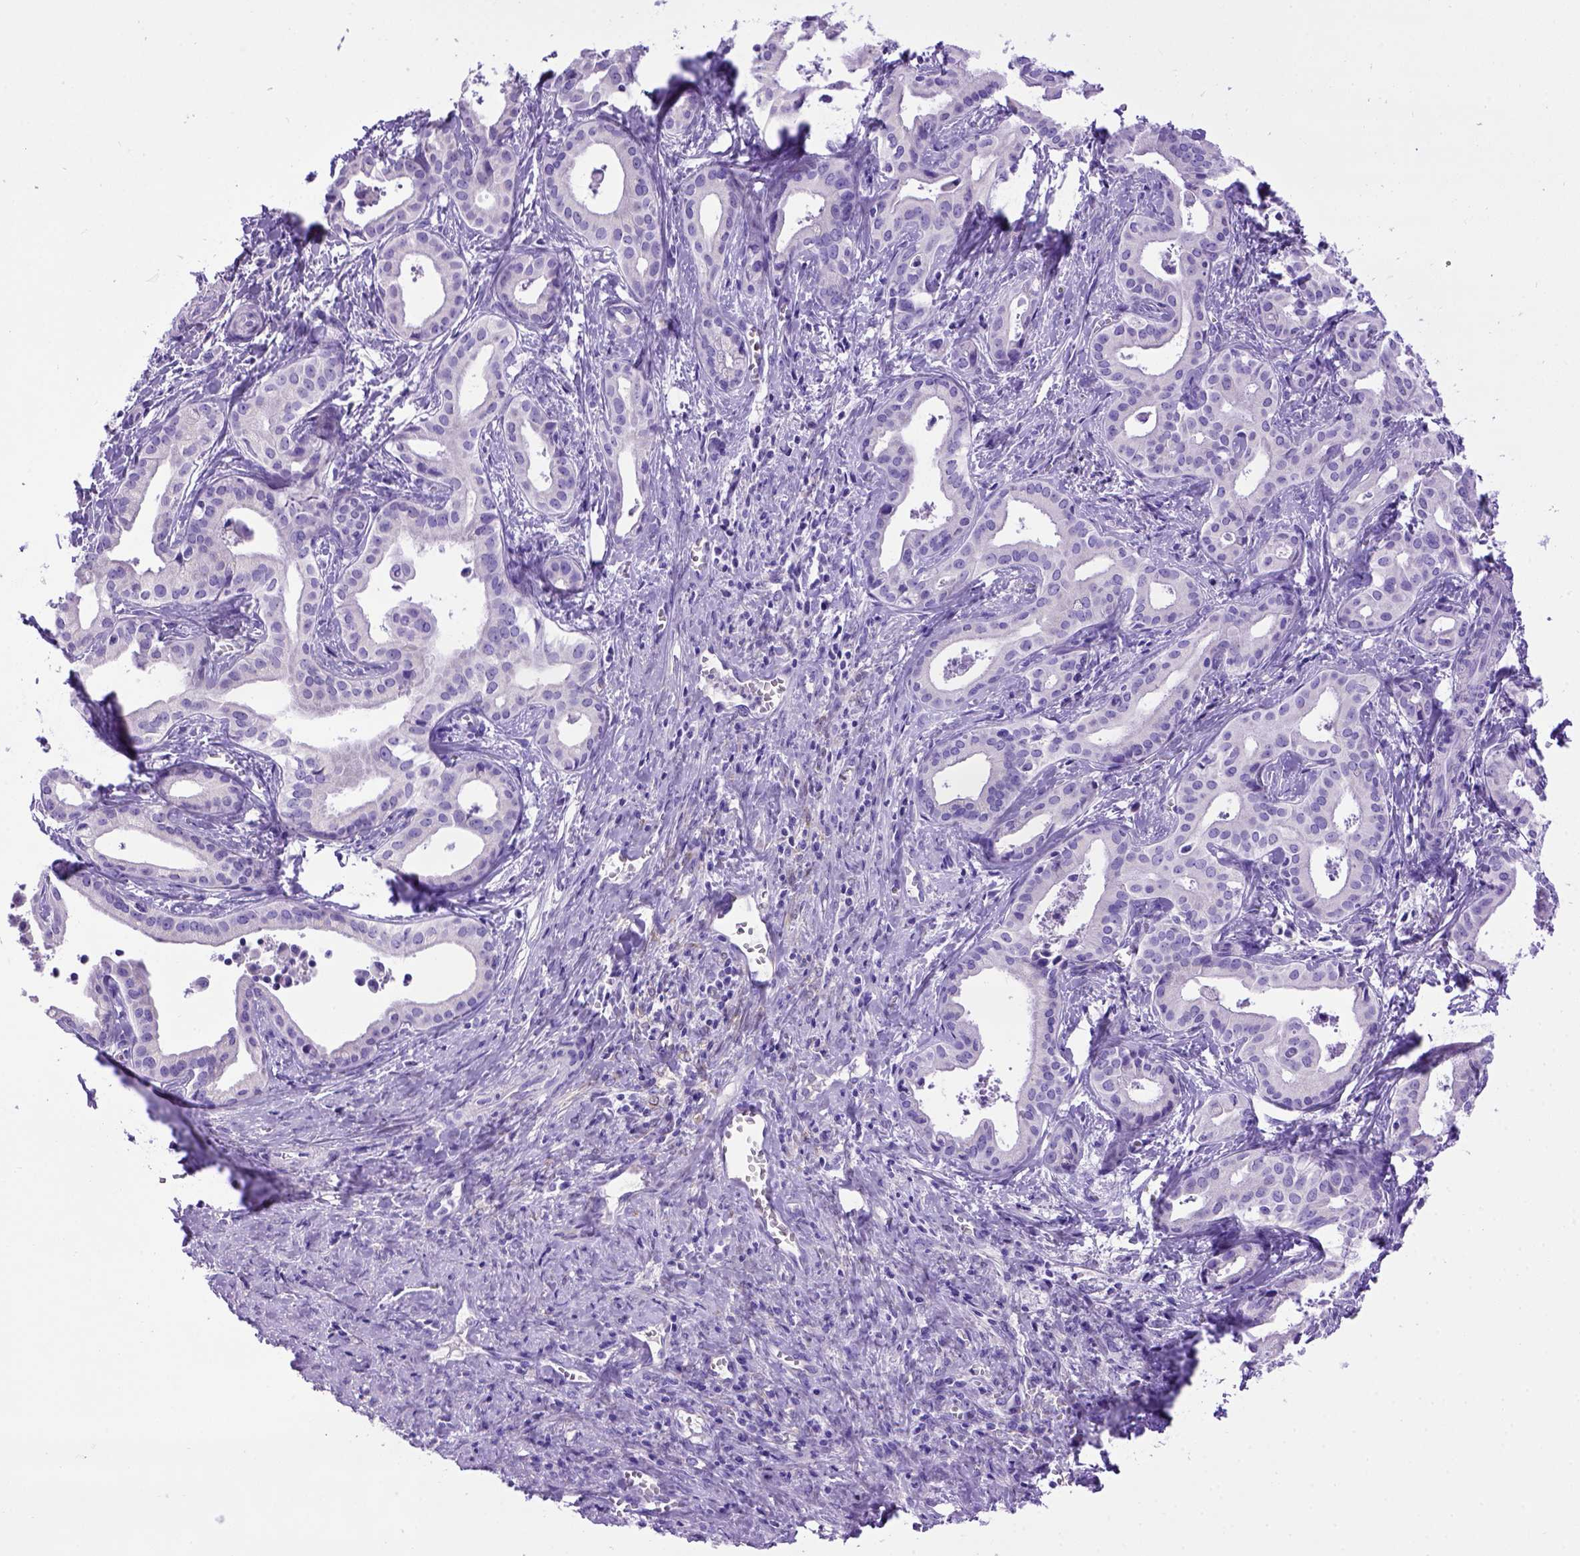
{"staining": {"intensity": "negative", "quantity": "none", "location": "none"}, "tissue": "liver cancer", "cell_type": "Tumor cells", "image_type": "cancer", "snomed": [{"axis": "morphology", "description": "Cholangiocarcinoma"}, {"axis": "topography", "description": "Liver"}], "caption": "Protein analysis of liver cancer demonstrates no significant expression in tumor cells.", "gene": "PTGES", "patient": {"sex": "female", "age": 65}}